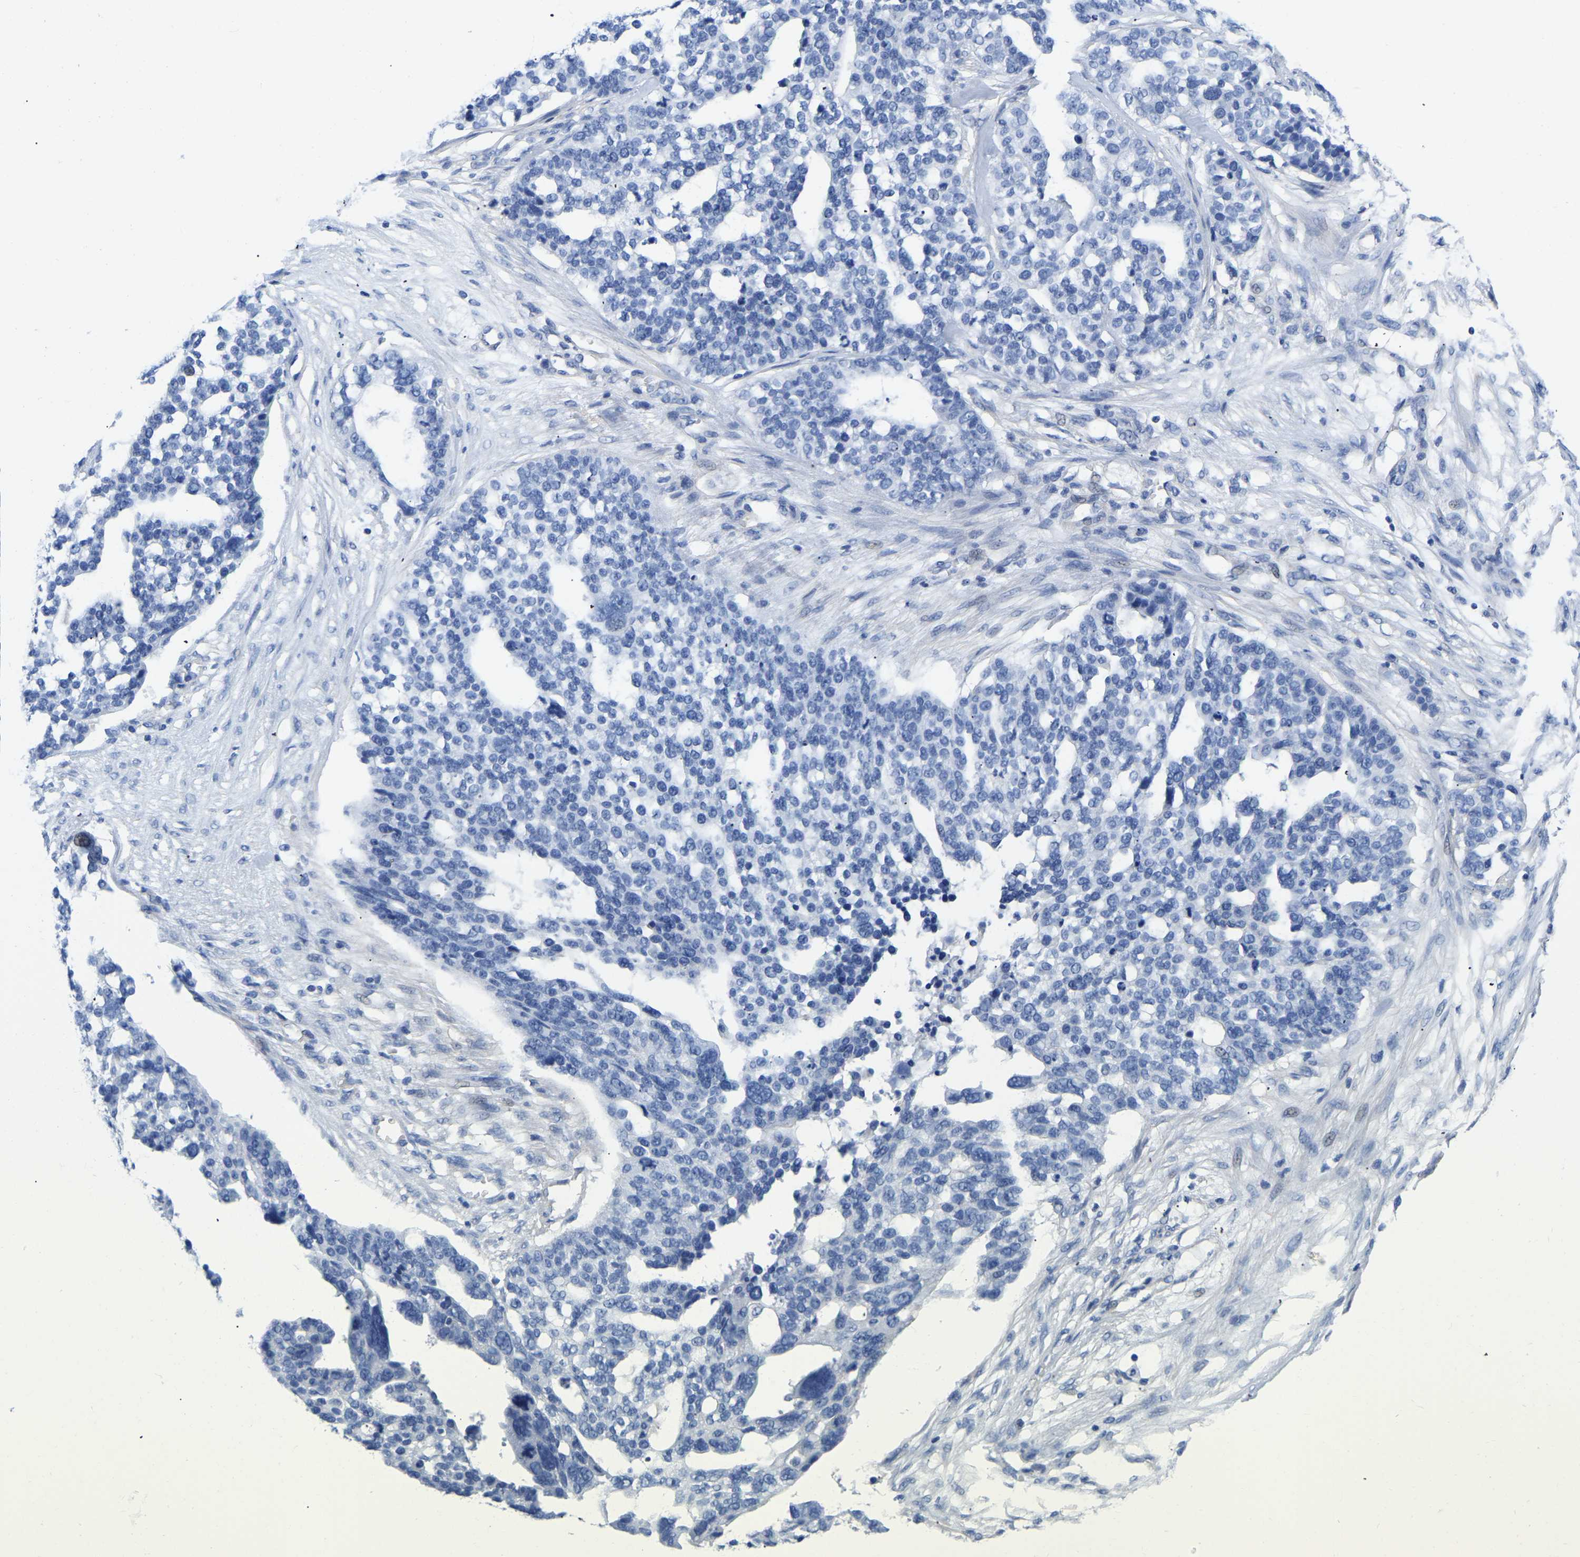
{"staining": {"intensity": "negative", "quantity": "none", "location": "none"}, "tissue": "ovarian cancer", "cell_type": "Tumor cells", "image_type": "cancer", "snomed": [{"axis": "morphology", "description": "Cystadenocarcinoma, serous, NOS"}, {"axis": "topography", "description": "Ovary"}], "caption": "The image exhibits no staining of tumor cells in ovarian cancer.", "gene": "UPK3A", "patient": {"sex": "female", "age": 59}}